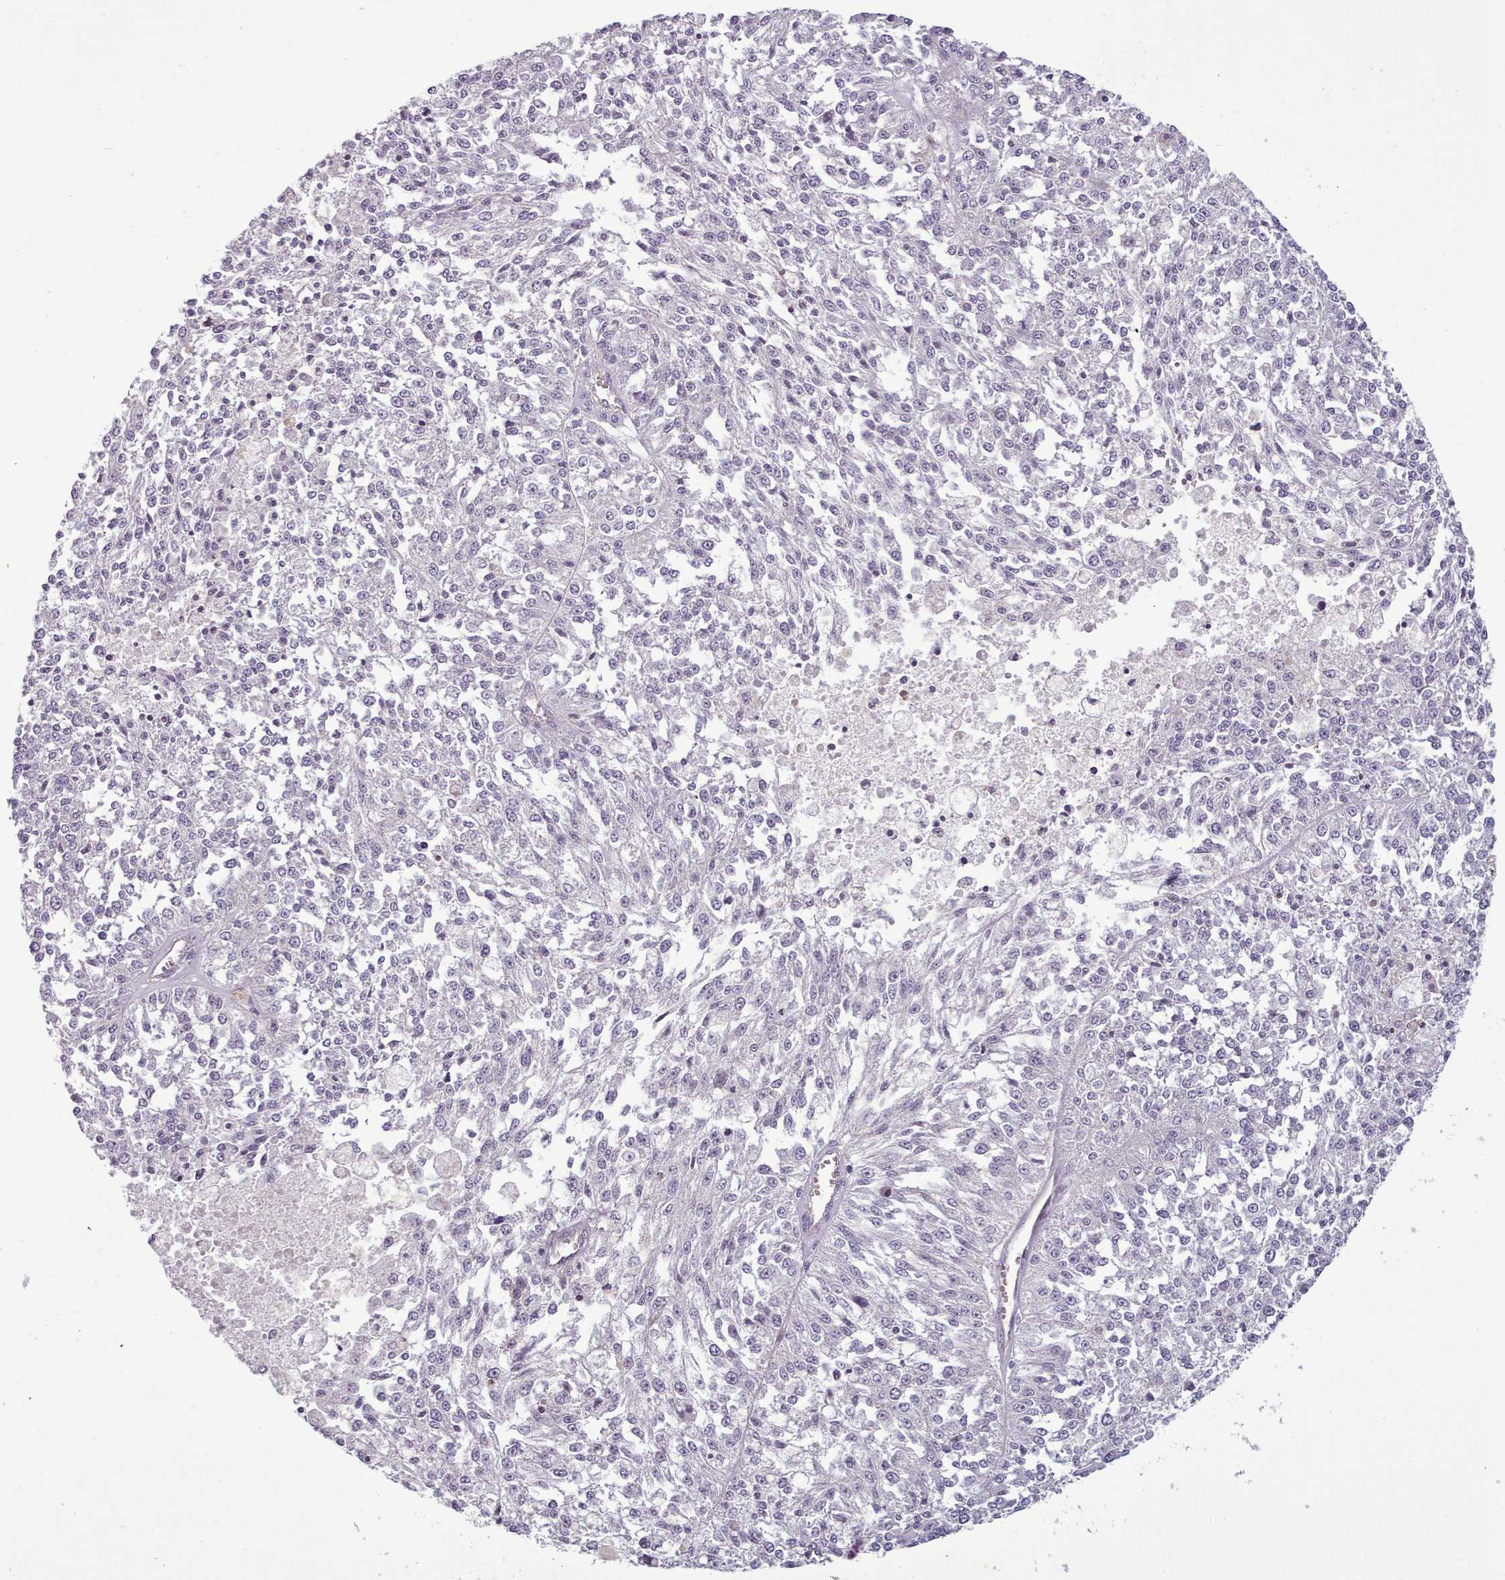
{"staining": {"intensity": "negative", "quantity": "none", "location": "none"}, "tissue": "melanoma", "cell_type": "Tumor cells", "image_type": "cancer", "snomed": [{"axis": "morphology", "description": "Malignant melanoma, NOS"}, {"axis": "topography", "description": "Skin"}], "caption": "IHC image of melanoma stained for a protein (brown), which shows no positivity in tumor cells. (DAB (3,3'-diaminobenzidine) immunohistochemistry visualized using brightfield microscopy, high magnification).", "gene": "PLD4", "patient": {"sex": "female", "age": 64}}